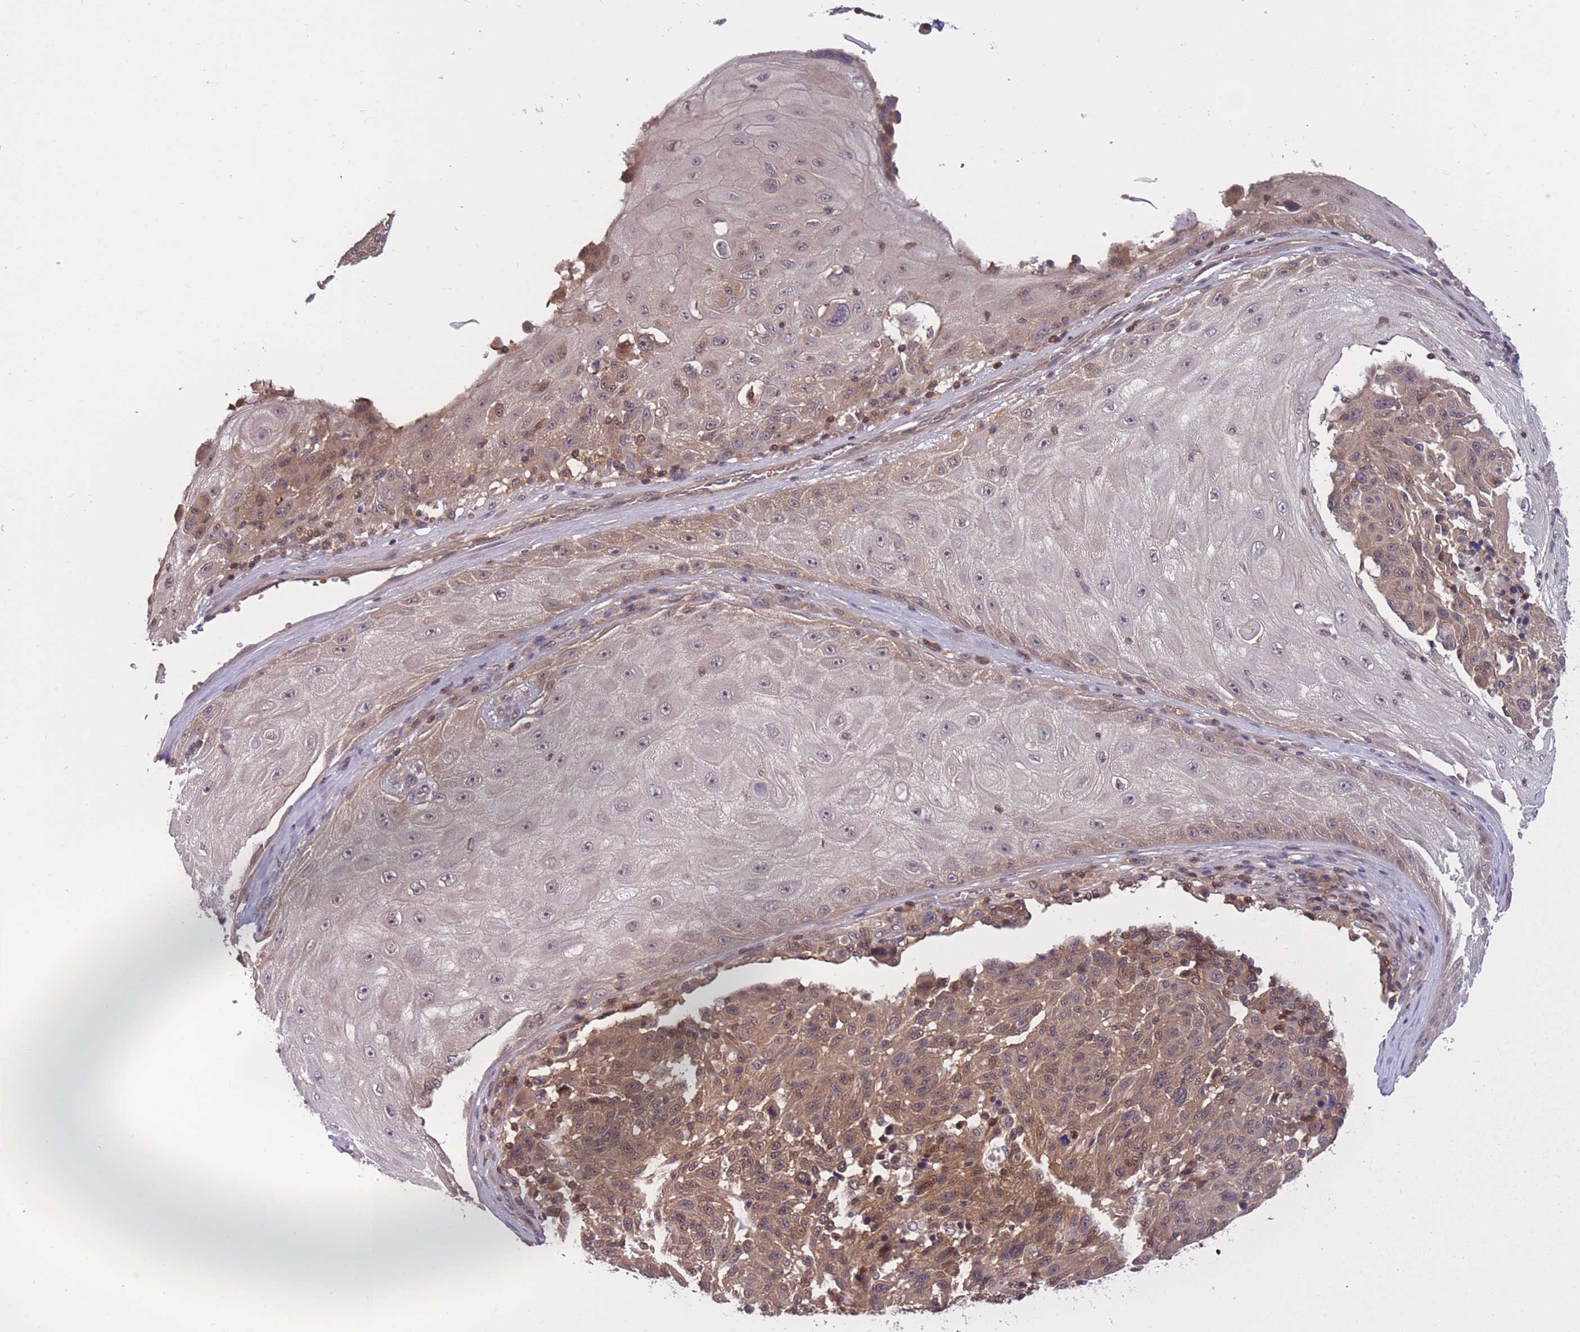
{"staining": {"intensity": "moderate", "quantity": ">75%", "location": "cytoplasmic/membranous"}, "tissue": "melanoma", "cell_type": "Tumor cells", "image_type": "cancer", "snomed": [{"axis": "morphology", "description": "Malignant melanoma, NOS"}, {"axis": "topography", "description": "Skin"}], "caption": "About >75% of tumor cells in human melanoma reveal moderate cytoplasmic/membranous protein staining as visualized by brown immunohistochemical staining.", "gene": "UBE2N", "patient": {"sex": "male", "age": 53}}